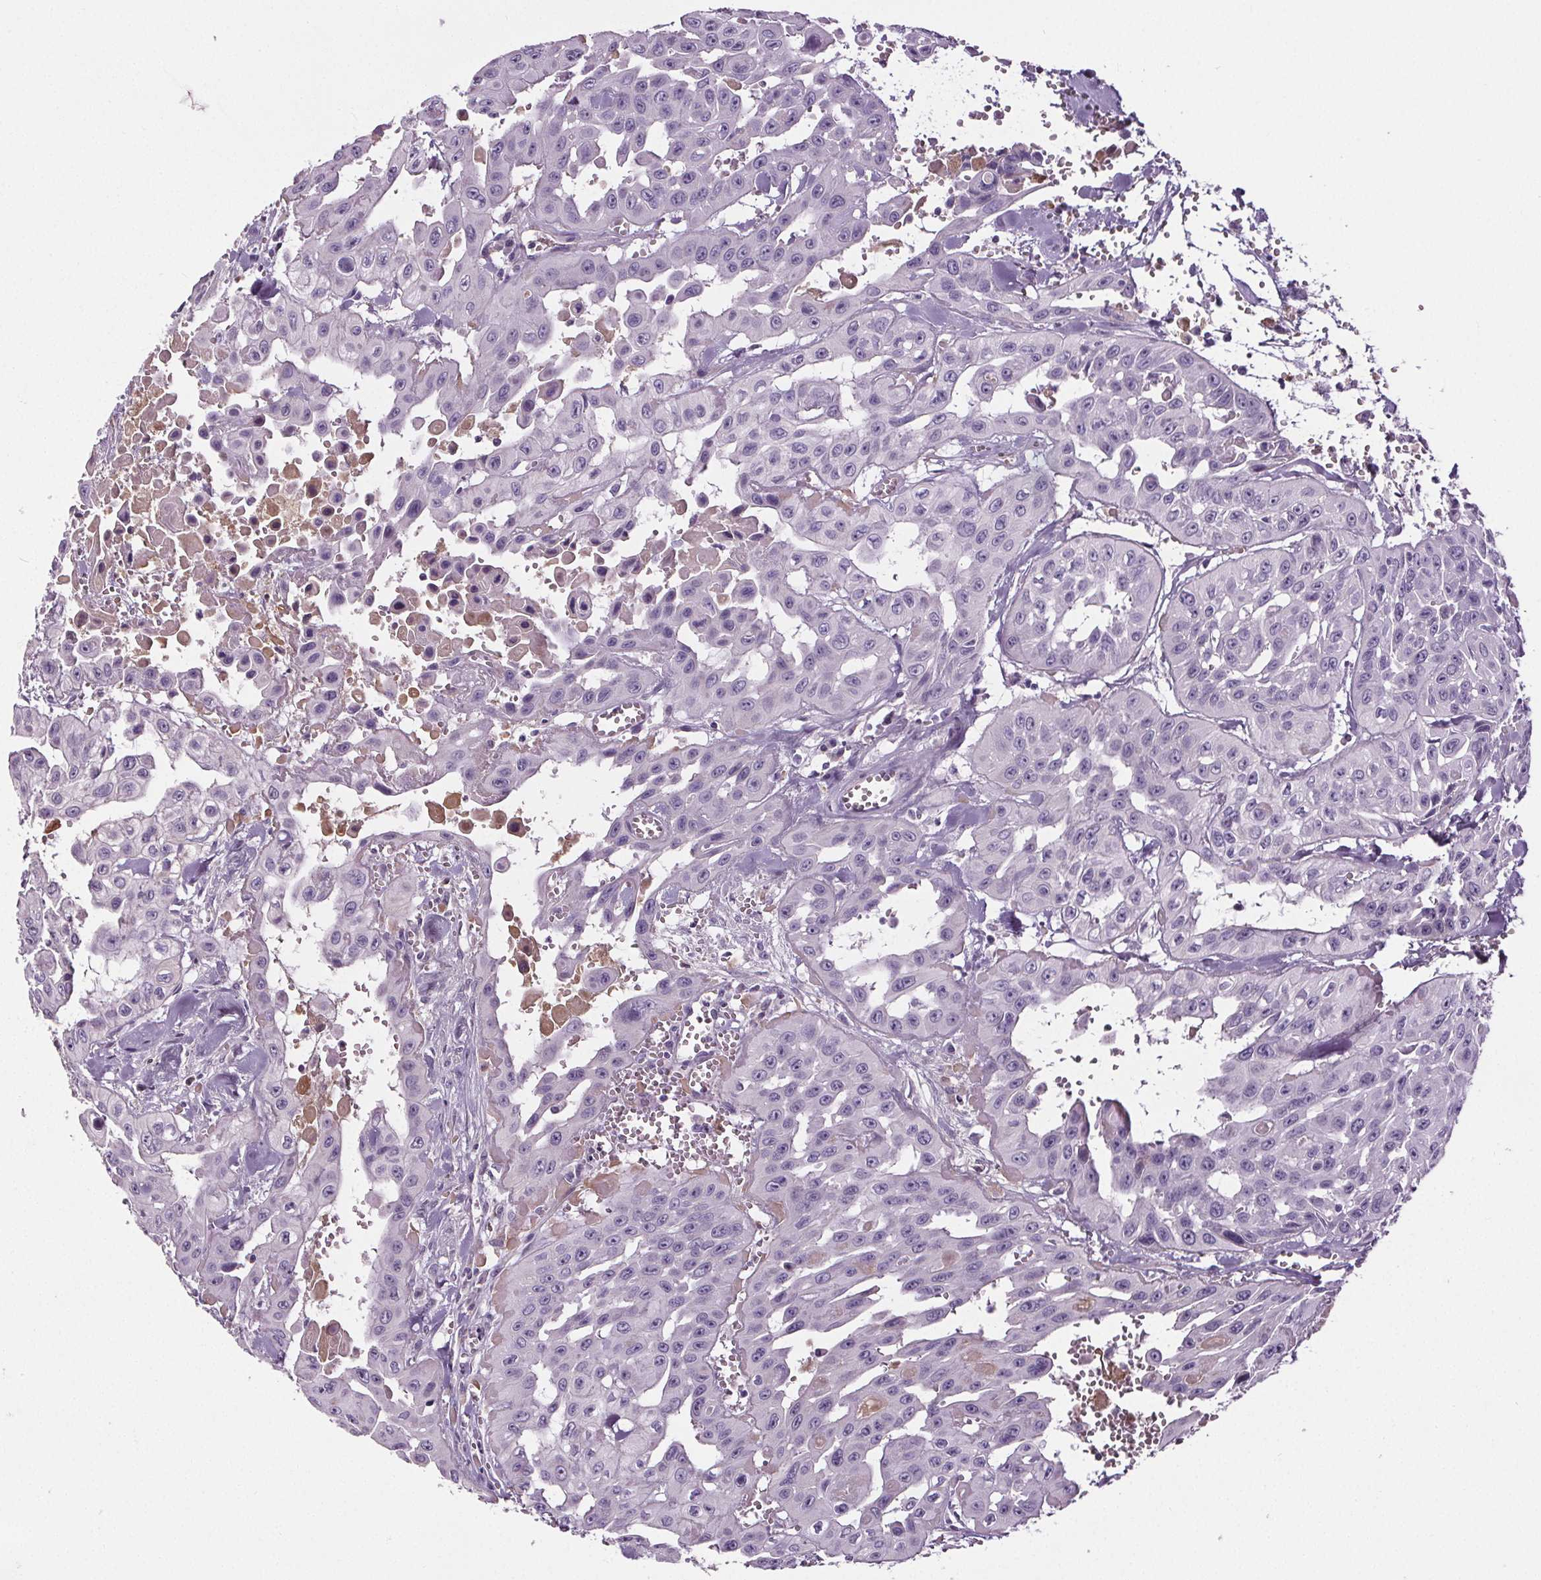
{"staining": {"intensity": "negative", "quantity": "none", "location": "none"}, "tissue": "head and neck cancer", "cell_type": "Tumor cells", "image_type": "cancer", "snomed": [{"axis": "morphology", "description": "Adenocarcinoma, NOS"}, {"axis": "topography", "description": "Head-Neck"}], "caption": "Immunohistochemistry (IHC) of human adenocarcinoma (head and neck) exhibits no expression in tumor cells.", "gene": "CD5L", "patient": {"sex": "male", "age": 73}}